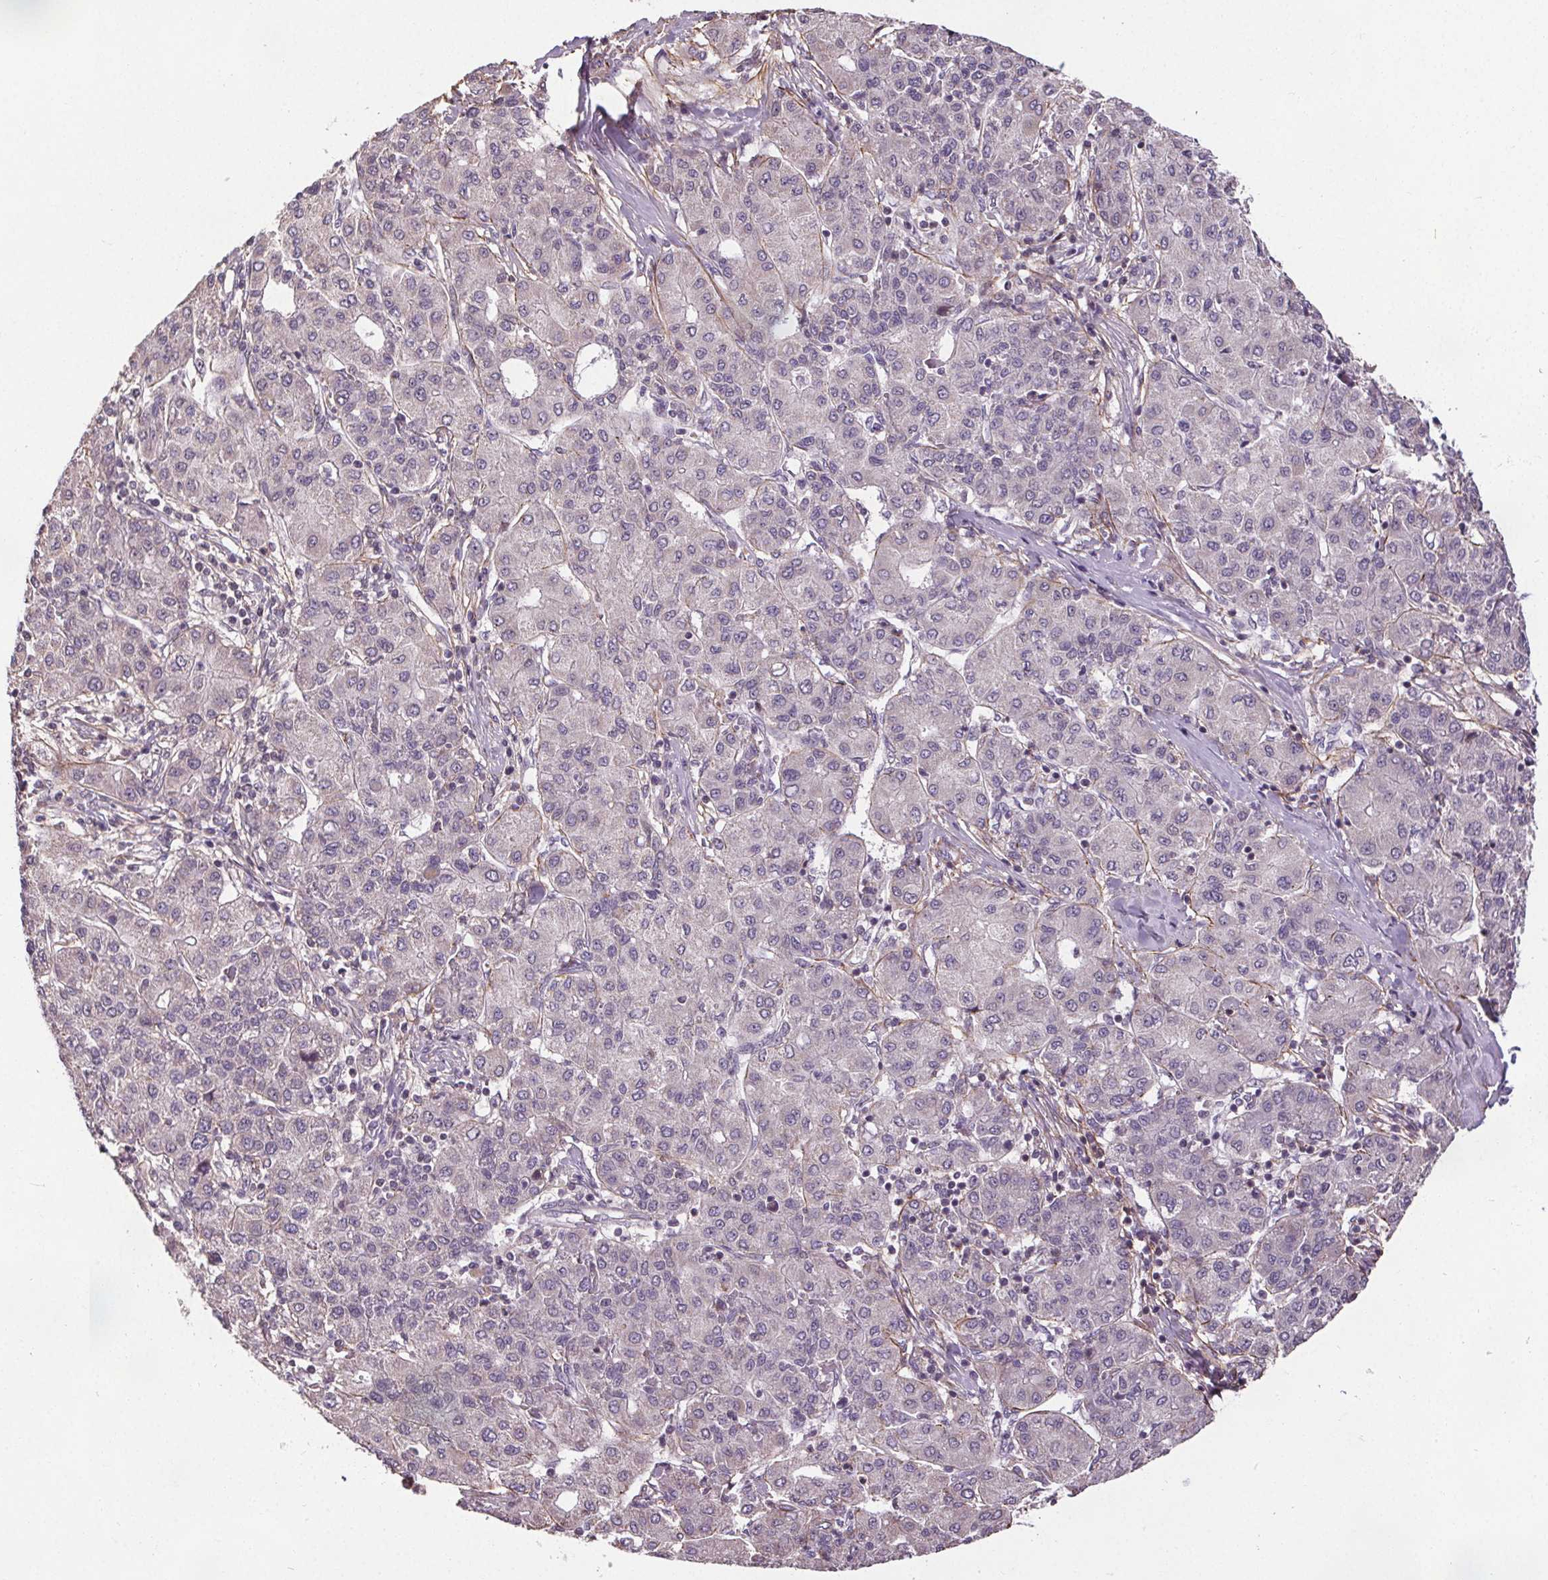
{"staining": {"intensity": "negative", "quantity": "none", "location": "none"}, "tissue": "liver cancer", "cell_type": "Tumor cells", "image_type": "cancer", "snomed": [{"axis": "morphology", "description": "Carcinoma, Hepatocellular, NOS"}, {"axis": "topography", "description": "Liver"}], "caption": "High magnification brightfield microscopy of hepatocellular carcinoma (liver) stained with DAB (brown) and counterstained with hematoxylin (blue): tumor cells show no significant positivity.", "gene": "KIAA0232", "patient": {"sex": "male", "age": 65}}